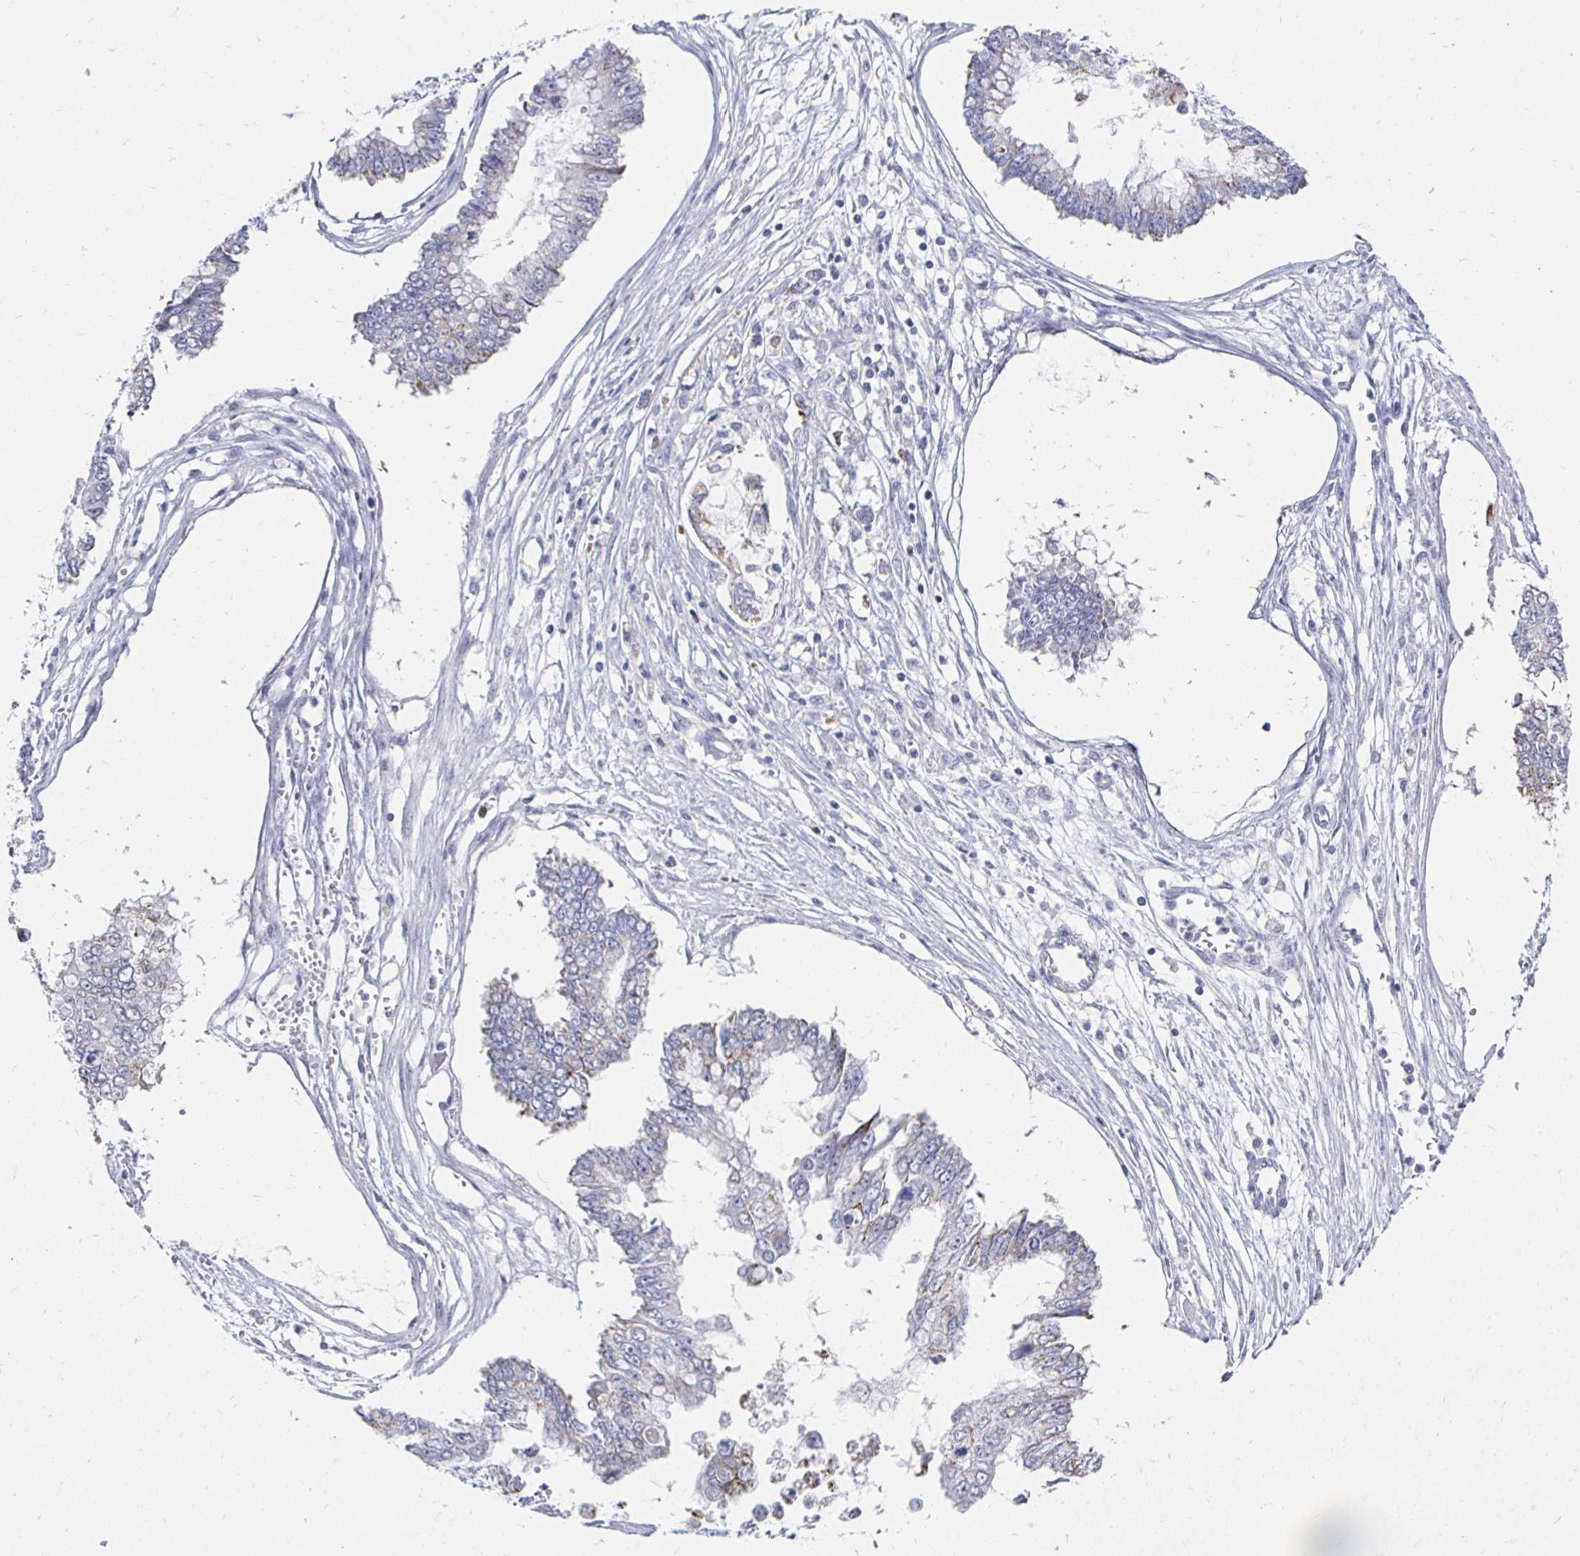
{"staining": {"intensity": "negative", "quantity": "none", "location": "none"}, "tissue": "ovarian cancer", "cell_type": "Tumor cells", "image_type": "cancer", "snomed": [{"axis": "morphology", "description": "Cystadenocarcinoma, mucinous, NOS"}, {"axis": "topography", "description": "Ovary"}], "caption": "Tumor cells show no significant protein expression in ovarian cancer.", "gene": "NOCT", "patient": {"sex": "female", "age": 72}}